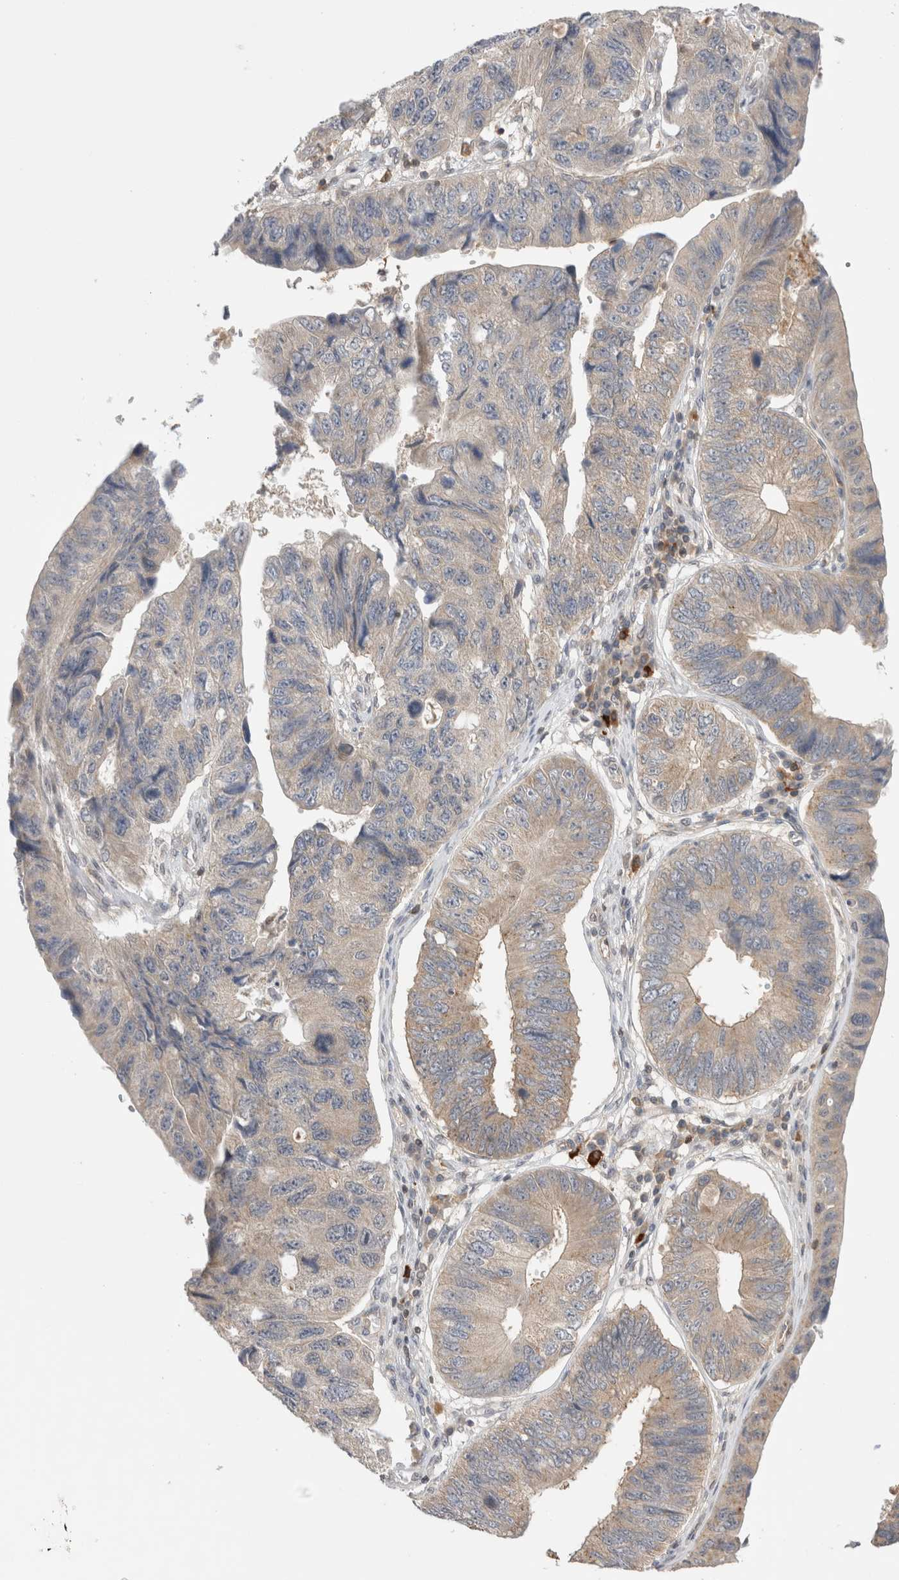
{"staining": {"intensity": "weak", "quantity": "25%-75%", "location": "cytoplasmic/membranous"}, "tissue": "stomach cancer", "cell_type": "Tumor cells", "image_type": "cancer", "snomed": [{"axis": "morphology", "description": "Adenocarcinoma, NOS"}, {"axis": "topography", "description": "Stomach"}], "caption": "A high-resolution image shows IHC staining of adenocarcinoma (stomach), which reveals weak cytoplasmic/membranous expression in about 25%-75% of tumor cells.", "gene": "NFKB1", "patient": {"sex": "male", "age": 59}}